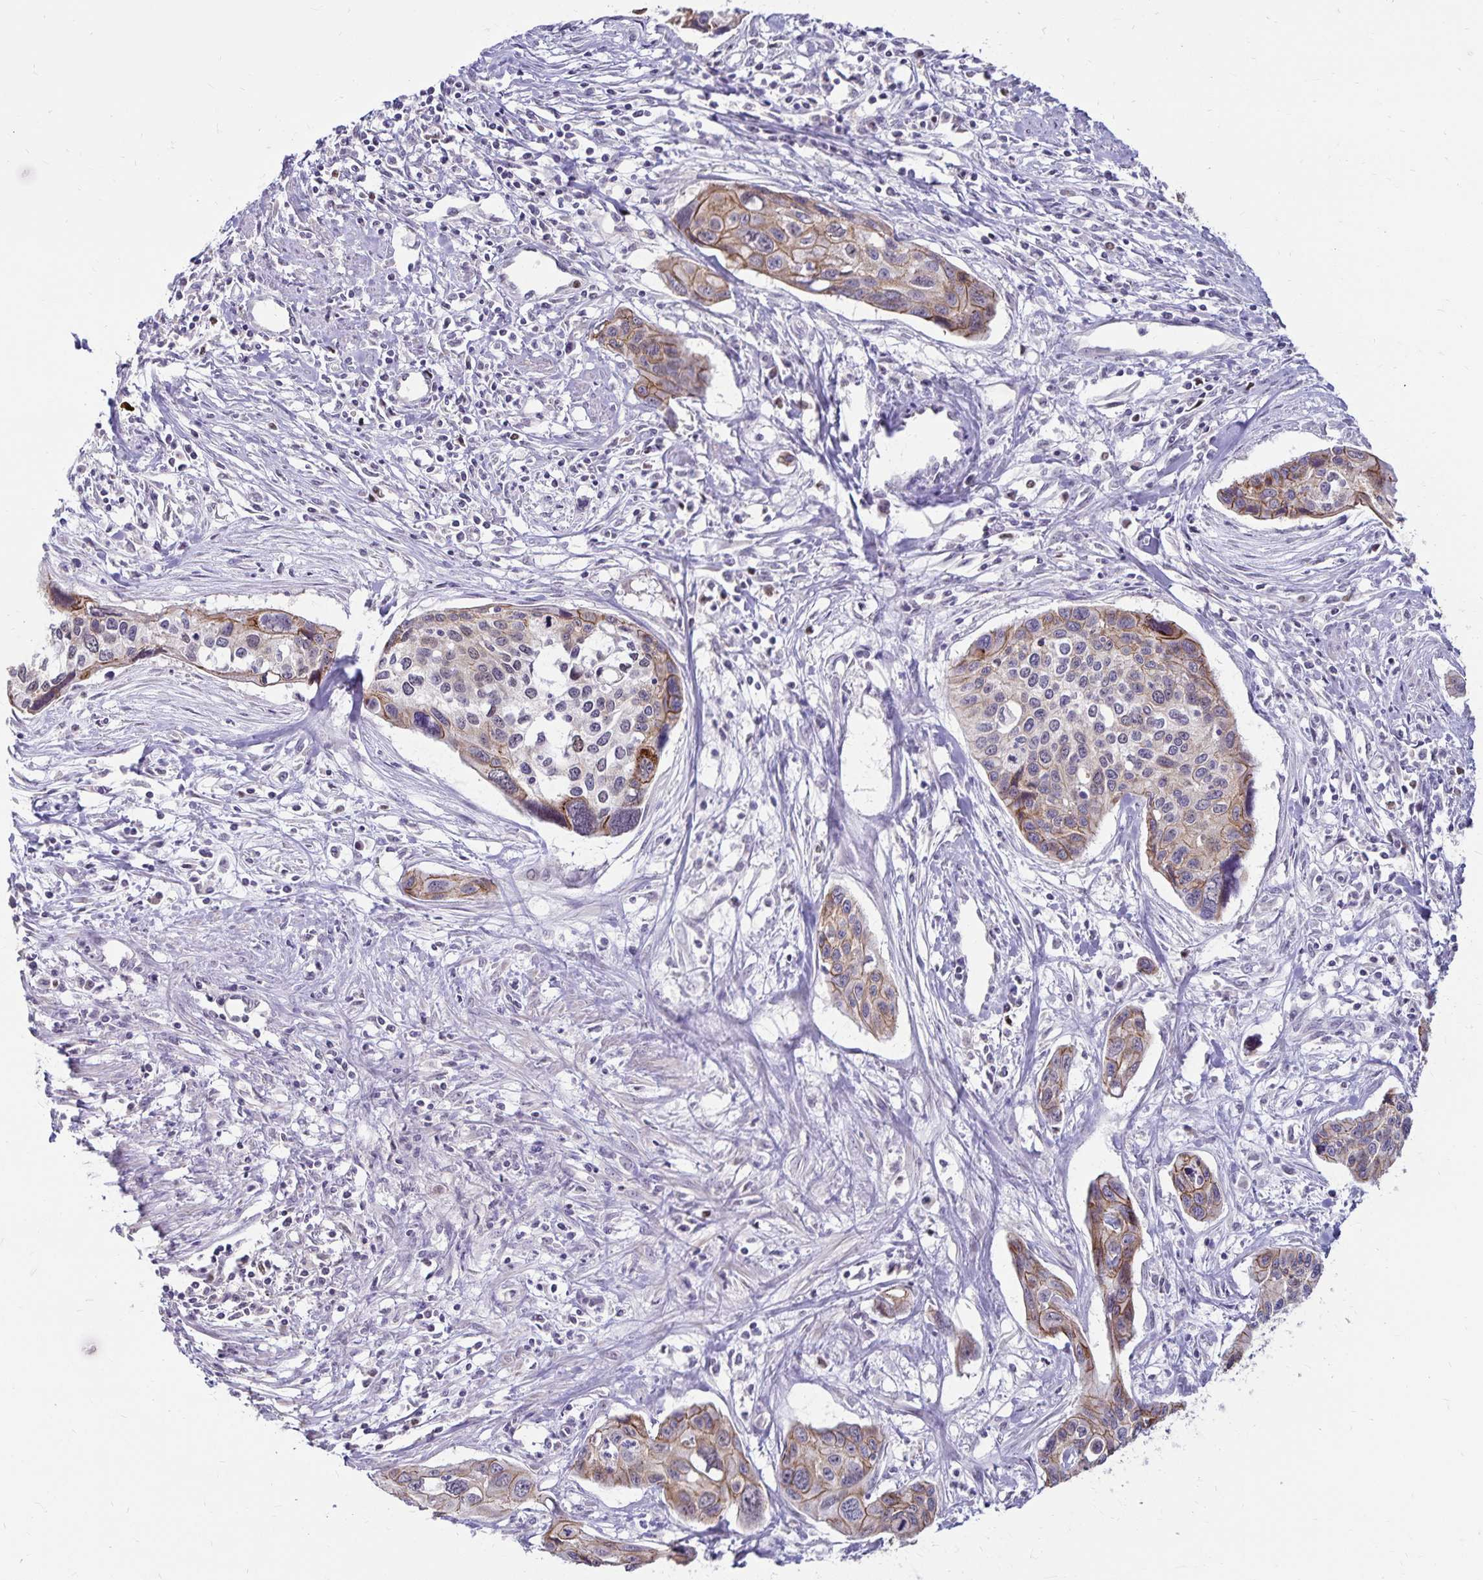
{"staining": {"intensity": "weak", "quantity": "25%-75%", "location": "cytoplasmic/membranous"}, "tissue": "cervical cancer", "cell_type": "Tumor cells", "image_type": "cancer", "snomed": [{"axis": "morphology", "description": "Squamous cell carcinoma, NOS"}, {"axis": "topography", "description": "Cervix"}], "caption": "IHC (DAB) staining of cervical squamous cell carcinoma demonstrates weak cytoplasmic/membranous protein staining in approximately 25%-75% of tumor cells. Using DAB (brown) and hematoxylin (blue) stains, captured at high magnification using brightfield microscopy.", "gene": "POLB", "patient": {"sex": "female", "age": 31}}